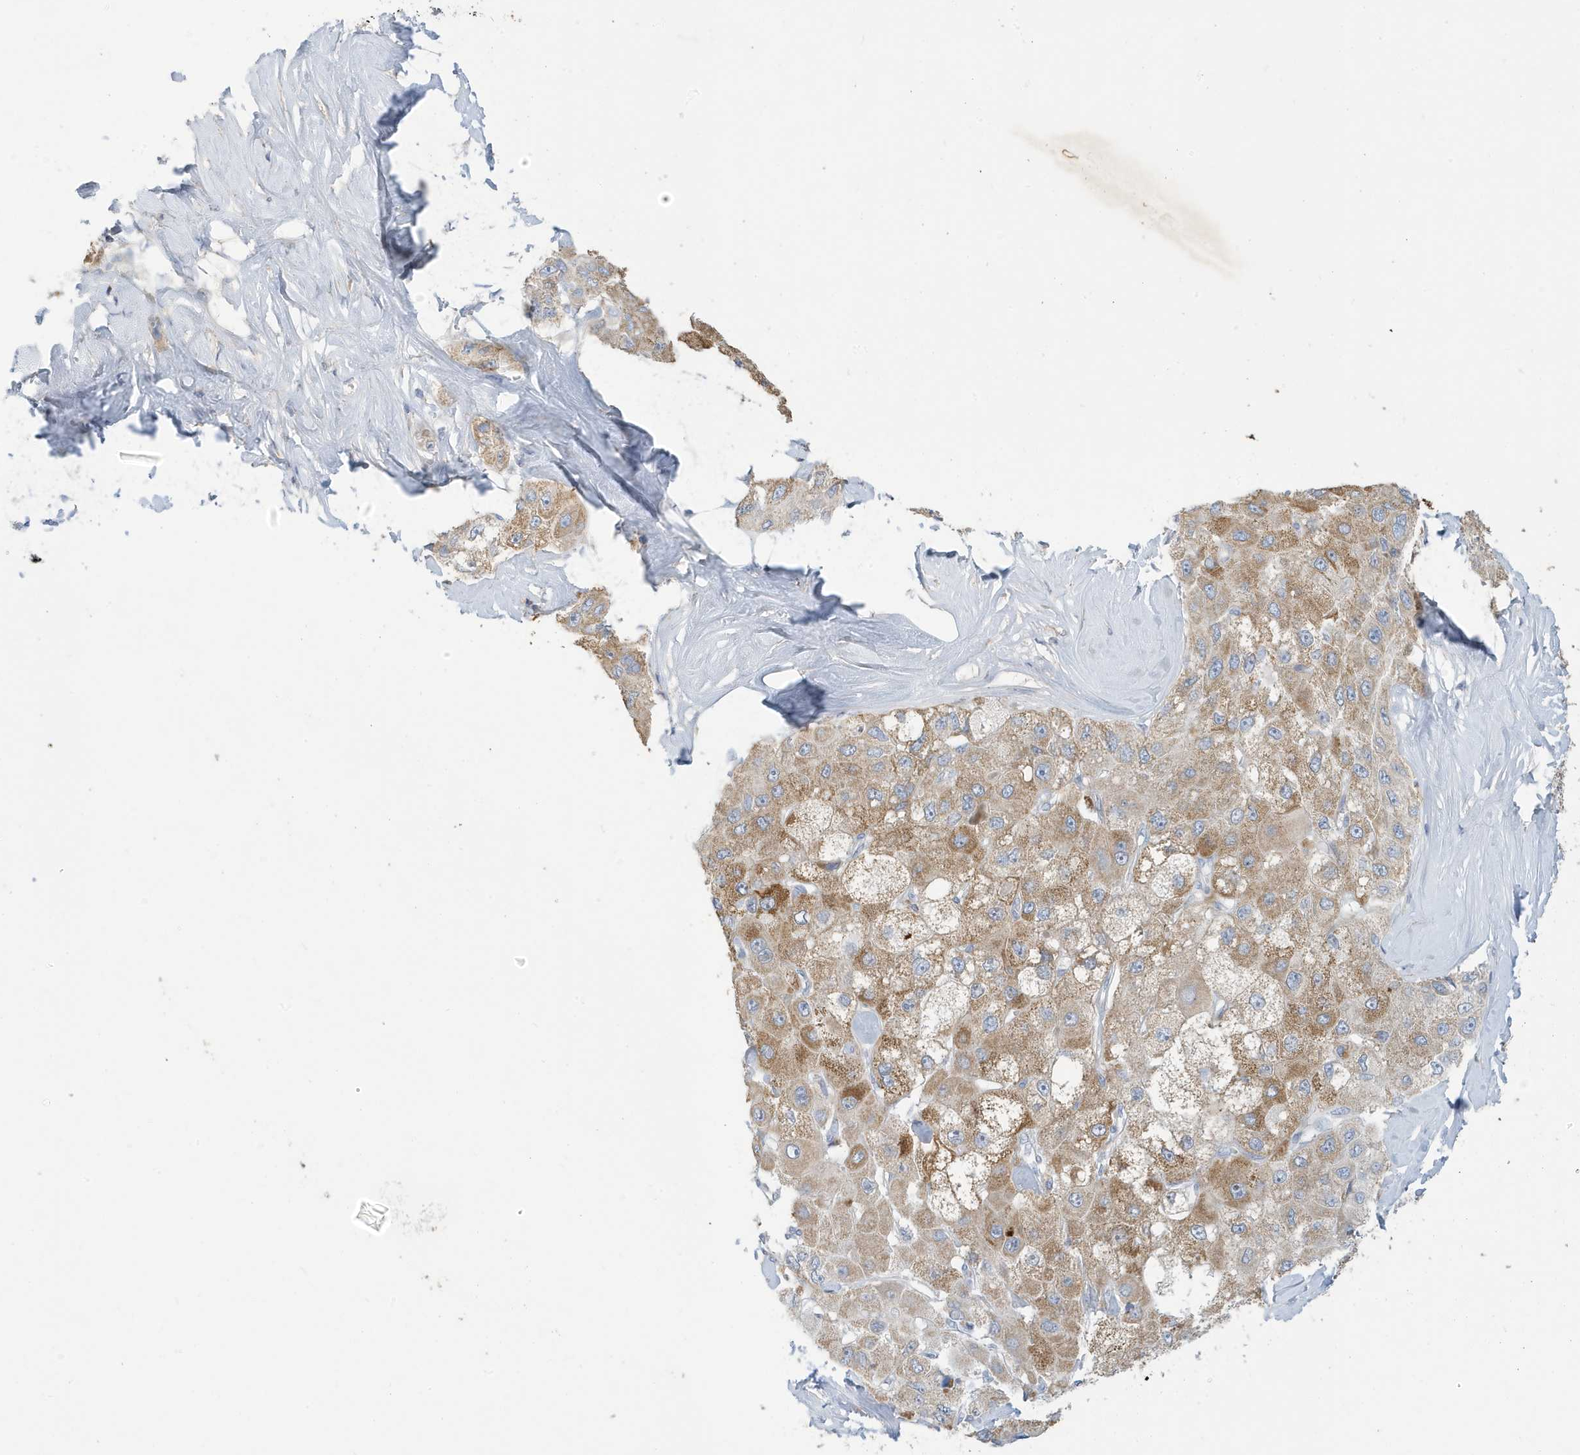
{"staining": {"intensity": "moderate", "quantity": ">75%", "location": "cytoplasmic/membranous"}, "tissue": "liver cancer", "cell_type": "Tumor cells", "image_type": "cancer", "snomed": [{"axis": "morphology", "description": "Carcinoma, Hepatocellular, NOS"}, {"axis": "topography", "description": "Liver"}], "caption": "Tumor cells demonstrate moderate cytoplasmic/membranous positivity in about >75% of cells in liver cancer (hepatocellular carcinoma). (IHC, brightfield microscopy, high magnification).", "gene": "ATP13A5", "patient": {"sex": "male", "age": 80}}